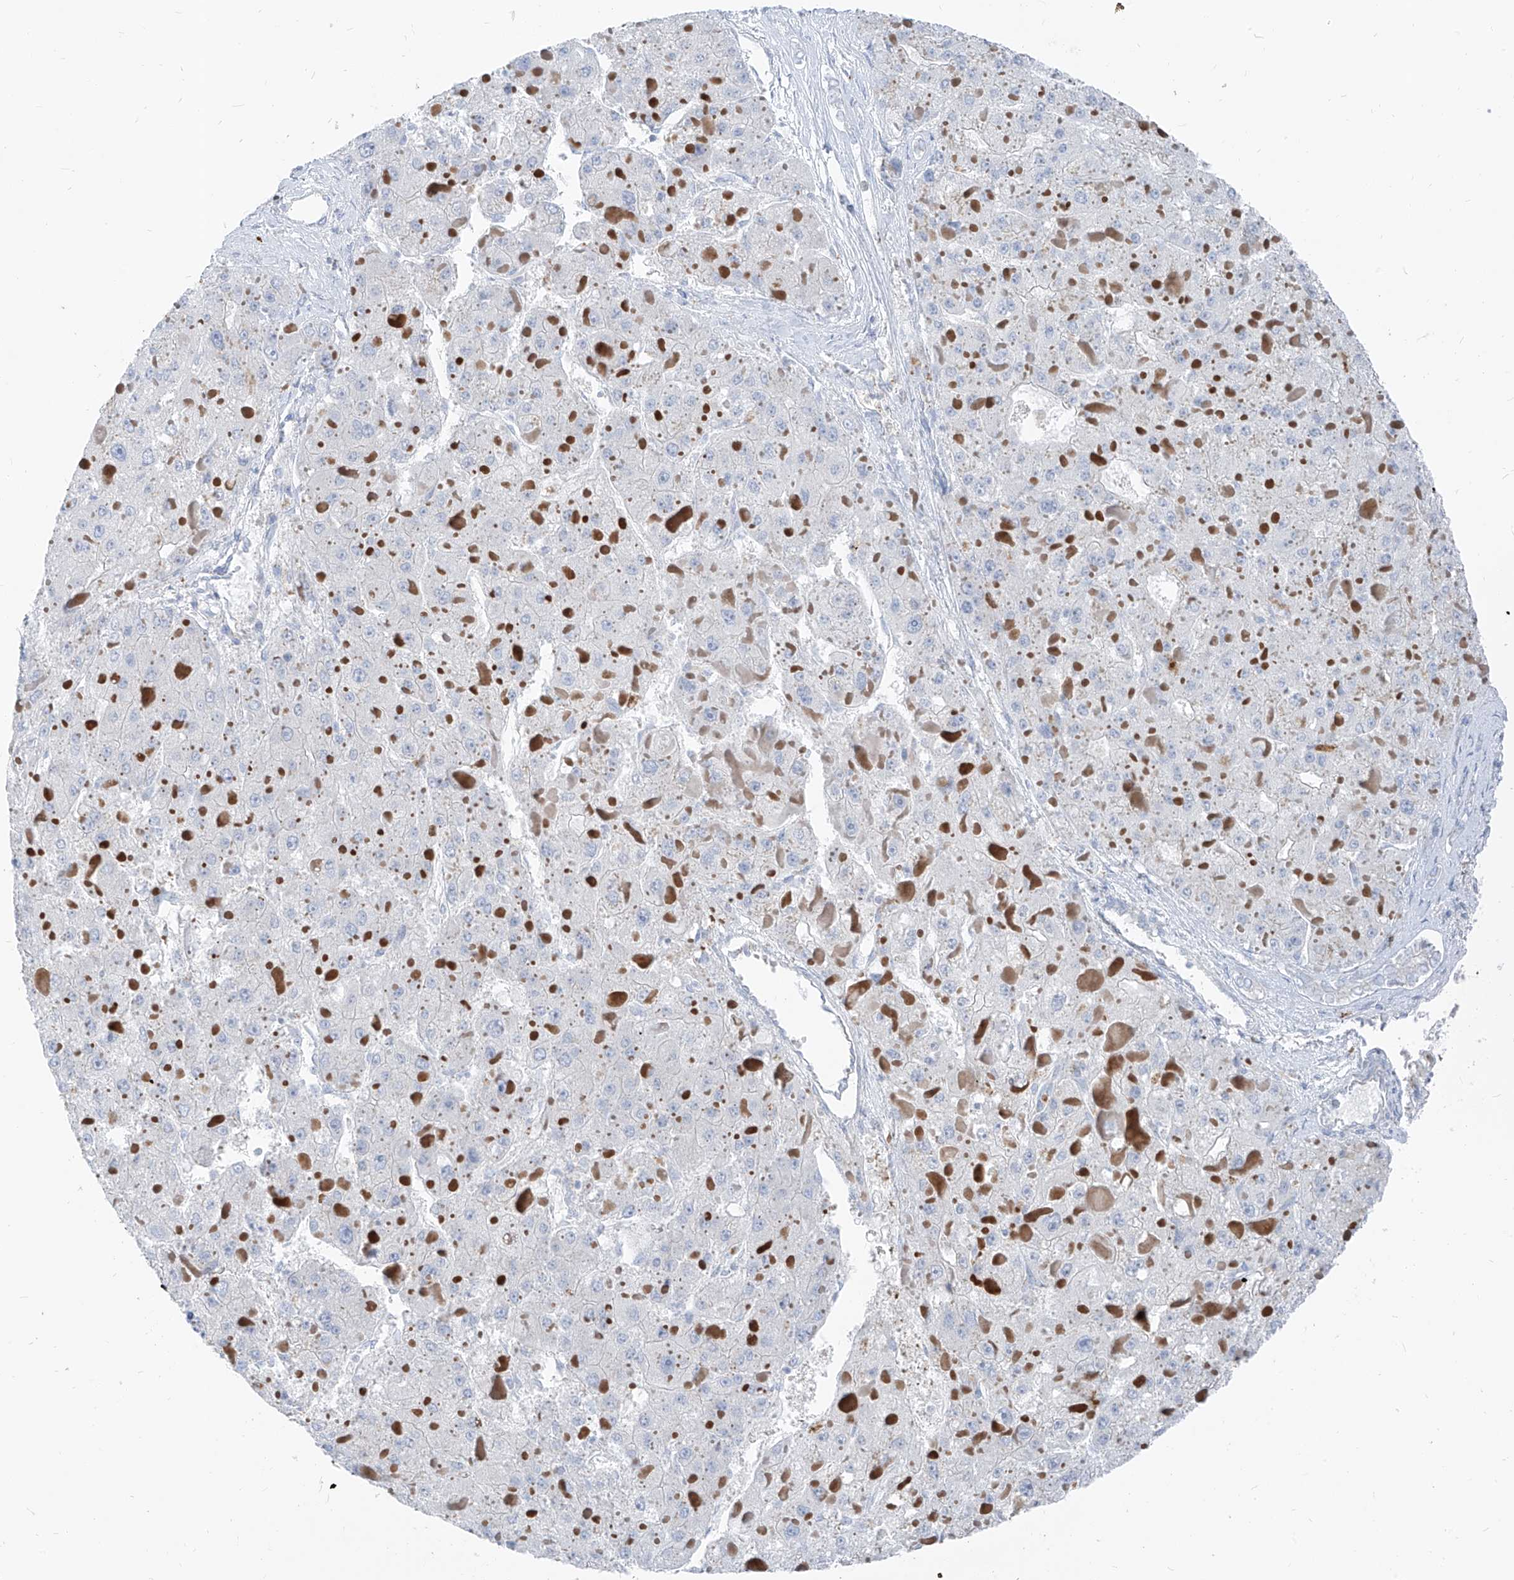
{"staining": {"intensity": "negative", "quantity": "none", "location": "none"}, "tissue": "liver cancer", "cell_type": "Tumor cells", "image_type": "cancer", "snomed": [{"axis": "morphology", "description": "Carcinoma, Hepatocellular, NOS"}, {"axis": "topography", "description": "Liver"}], "caption": "Immunohistochemical staining of liver cancer demonstrates no significant expression in tumor cells.", "gene": "GPR137C", "patient": {"sex": "female", "age": 73}}